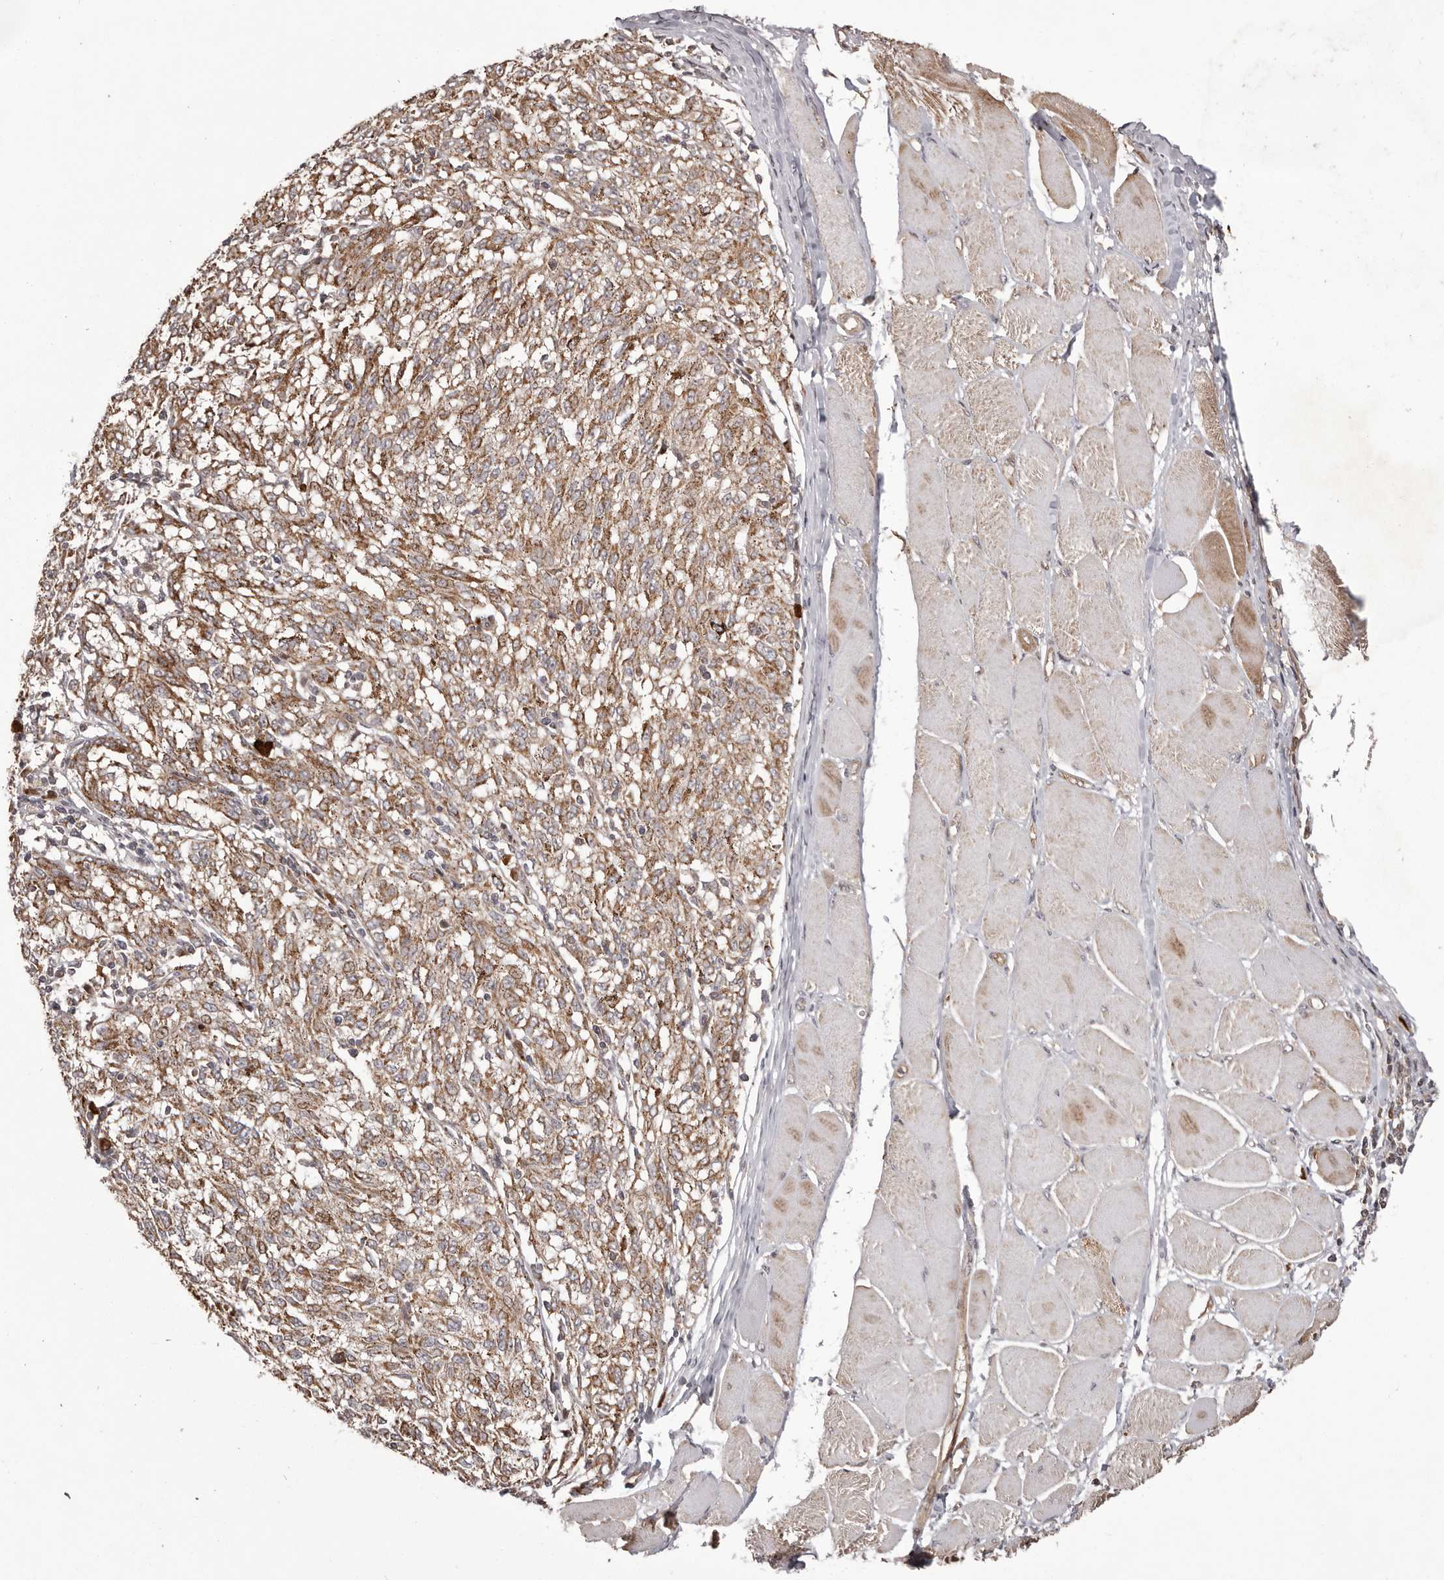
{"staining": {"intensity": "moderate", "quantity": "25%-75%", "location": "cytoplasmic/membranous"}, "tissue": "melanoma", "cell_type": "Tumor cells", "image_type": "cancer", "snomed": [{"axis": "morphology", "description": "Malignant melanoma, NOS"}, {"axis": "topography", "description": "Skin"}], "caption": "IHC of human melanoma displays medium levels of moderate cytoplasmic/membranous staining in about 25%-75% of tumor cells. Nuclei are stained in blue.", "gene": "GFOD1", "patient": {"sex": "female", "age": 72}}